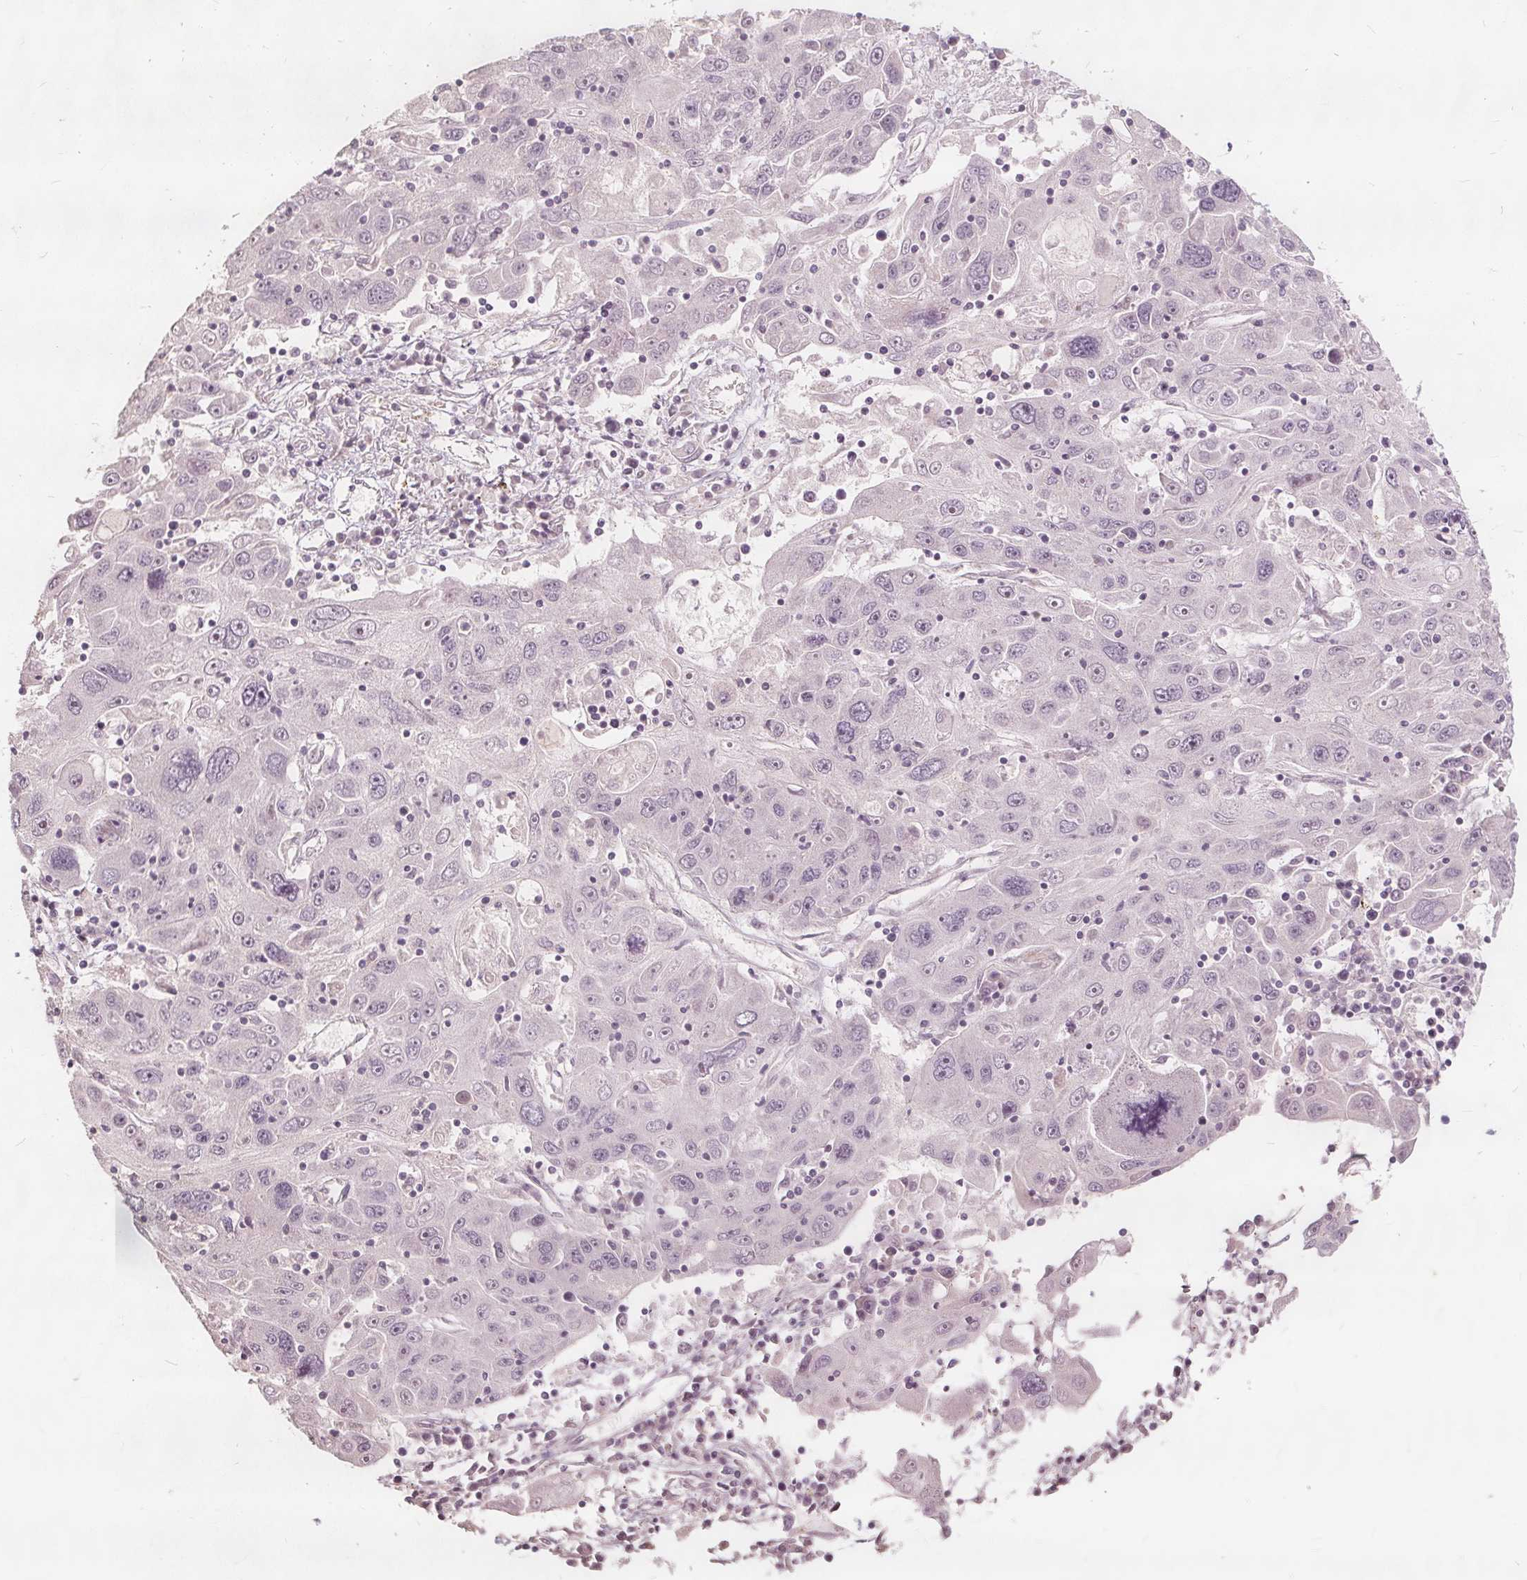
{"staining": {"intensity": "negative", "quantity": "none", "location": "none"}, "tissue": "stomach cancer", "cell_type": "Tumor cells", "image_type": "cancer", "snomed": [{"axis": "morphology", "description": "Adenocarcinoma, NOS"}, {"axis": "topography", "description": "Stomach"}], "caption": "Stomach adenocarcinoma stained for a protein using IHC exhibits no positivity tumor cells.", "gene": "PTPRT", "patient": {"sex": "male", "age": 56}}